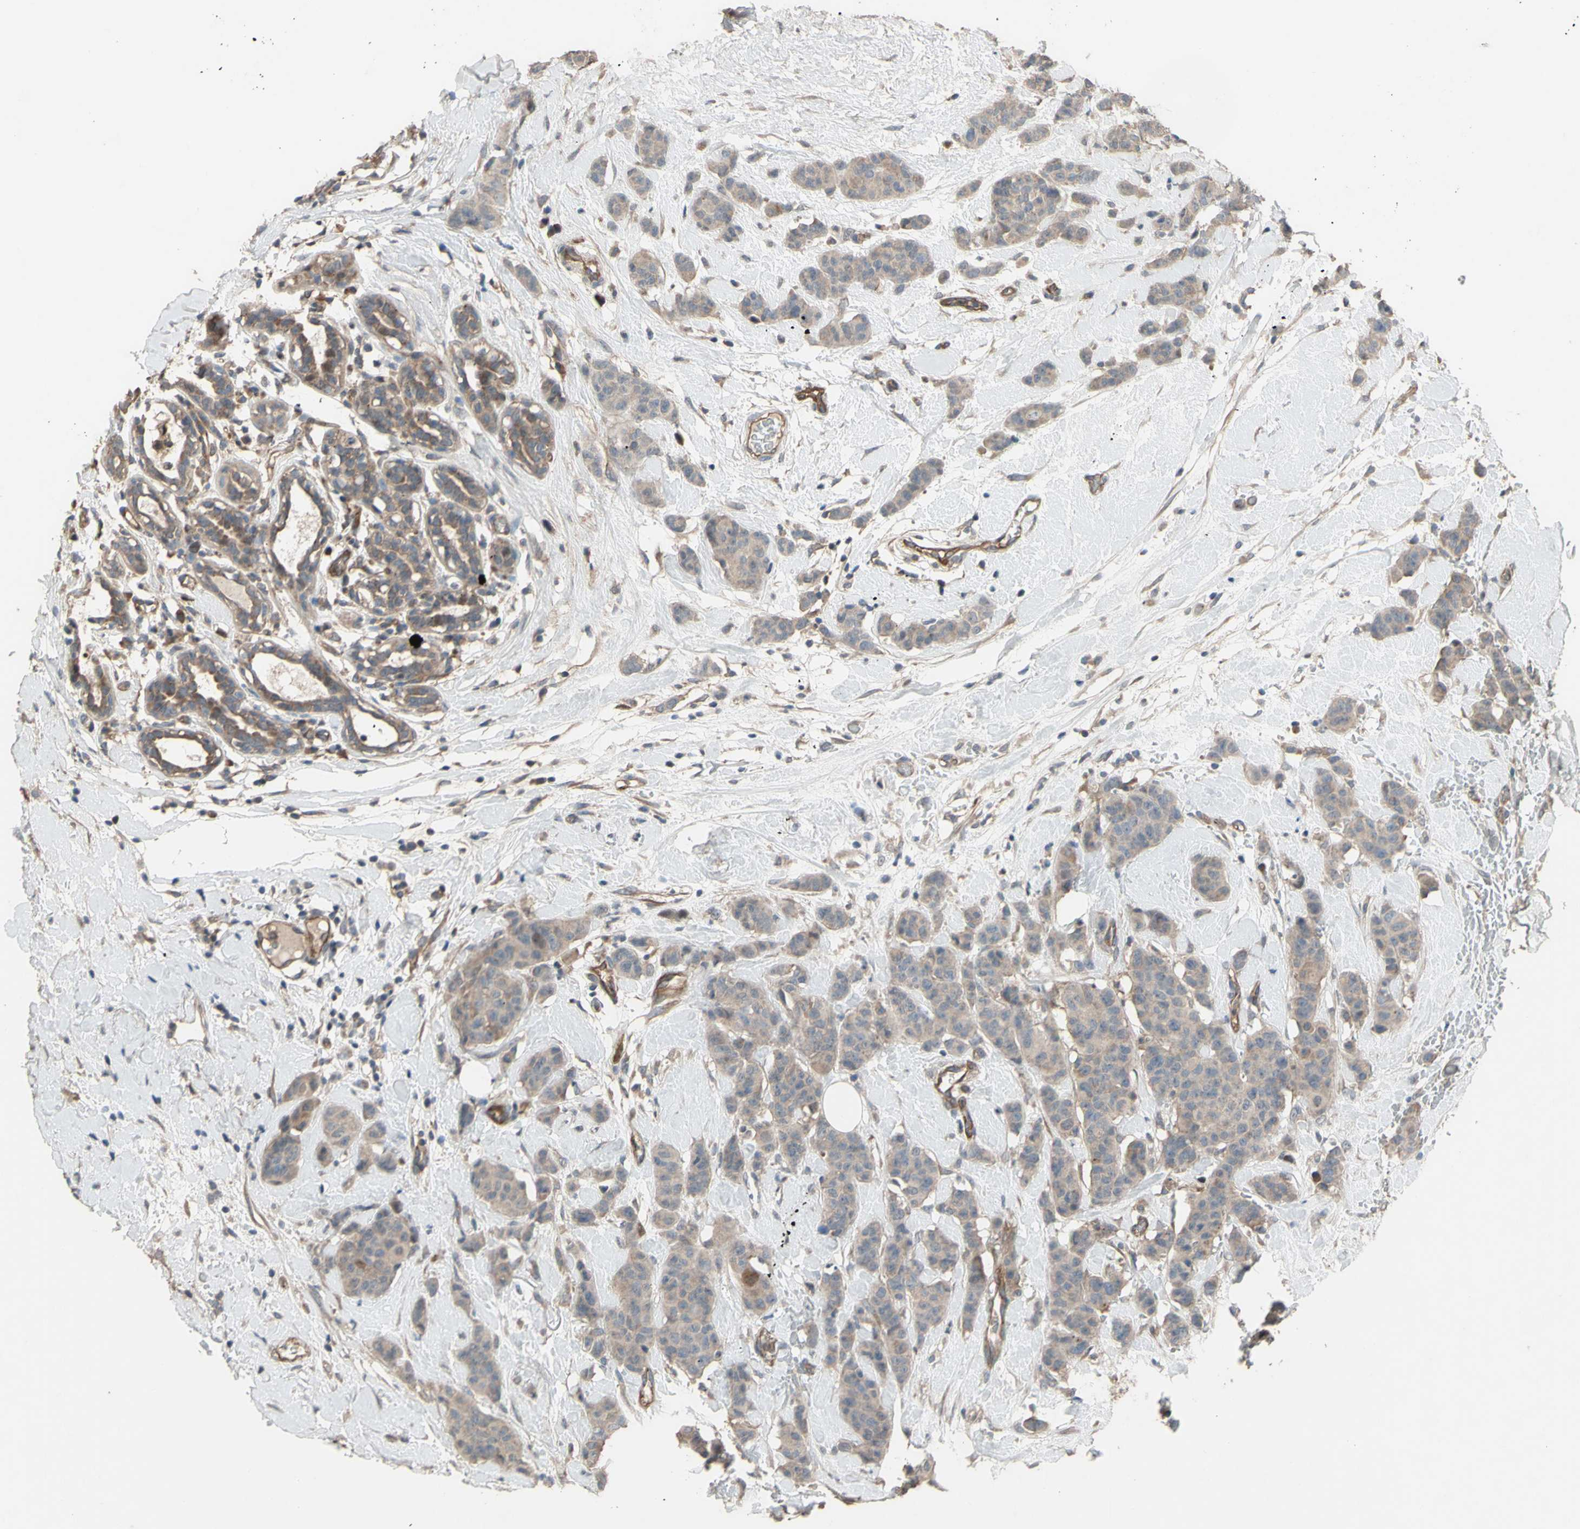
{"staining": {"intensity": "weak", "quantity": ">75%", "location": "cytoplasmic/membranous"}, "tissue": "breast cancer", "cell_type": "Tumor cells", "image_type": "cancer", "snomed": [{"axis": "morphology", "description": "Normal tissue, NOS"}, {"axis": "morphology", "description": "Duct carcinoma"}, {"axis": "topography", "description": "Breast"}], "caption": "Brown immunohistochemical staining in invasive ductal carcinoma (breast) displays weak cytoplasmic/membranous positivity in approximately >75% of tumor cells. Immunohistochemistry (ihc) stains the protein of interest in brown and the nuclei are stained blue.", "gene": "SHROOM4", "patient": {"sex": "female", "age": 40}}